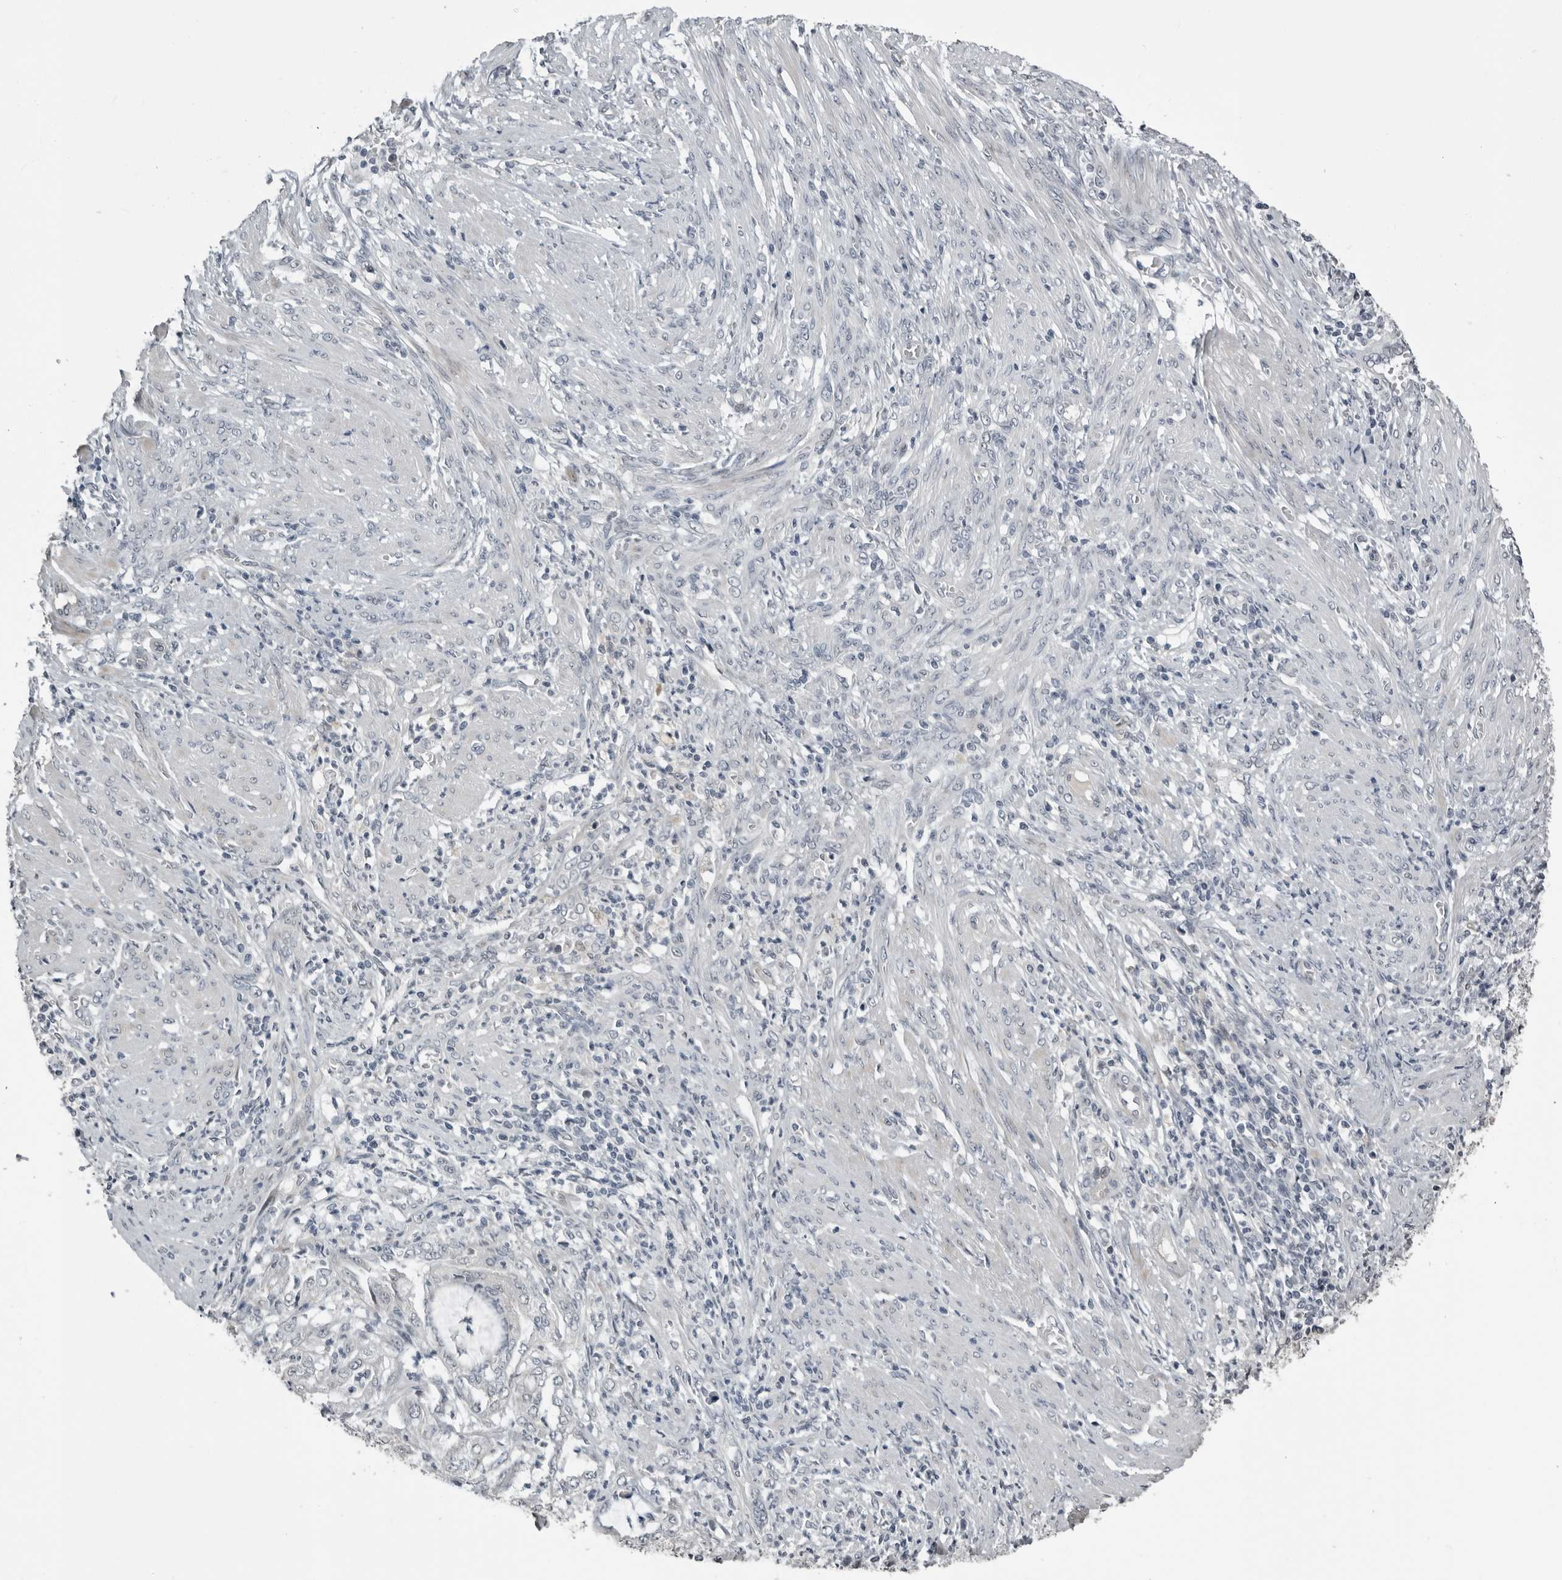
{"staining": {"intensity": "negative", "quantity": "none", "location": "none"}, "tissue": "endometrial cancer", "cell_type": "Tumor cells", "image_type": "cancer", "snomed": [{"axis": "morphology", "description": "Adenocarcinoma, NOS"}, {"axis": "topography", "description": "Endometrium"}], "caption": "Immunohistochemistry (IHC) micrograph of endometrial cancer stained for a protein (brown), which exhibits no positivity in tumor cells.", "gene": "PRRX2", "patient": {"sex": "female", "age": 51}}